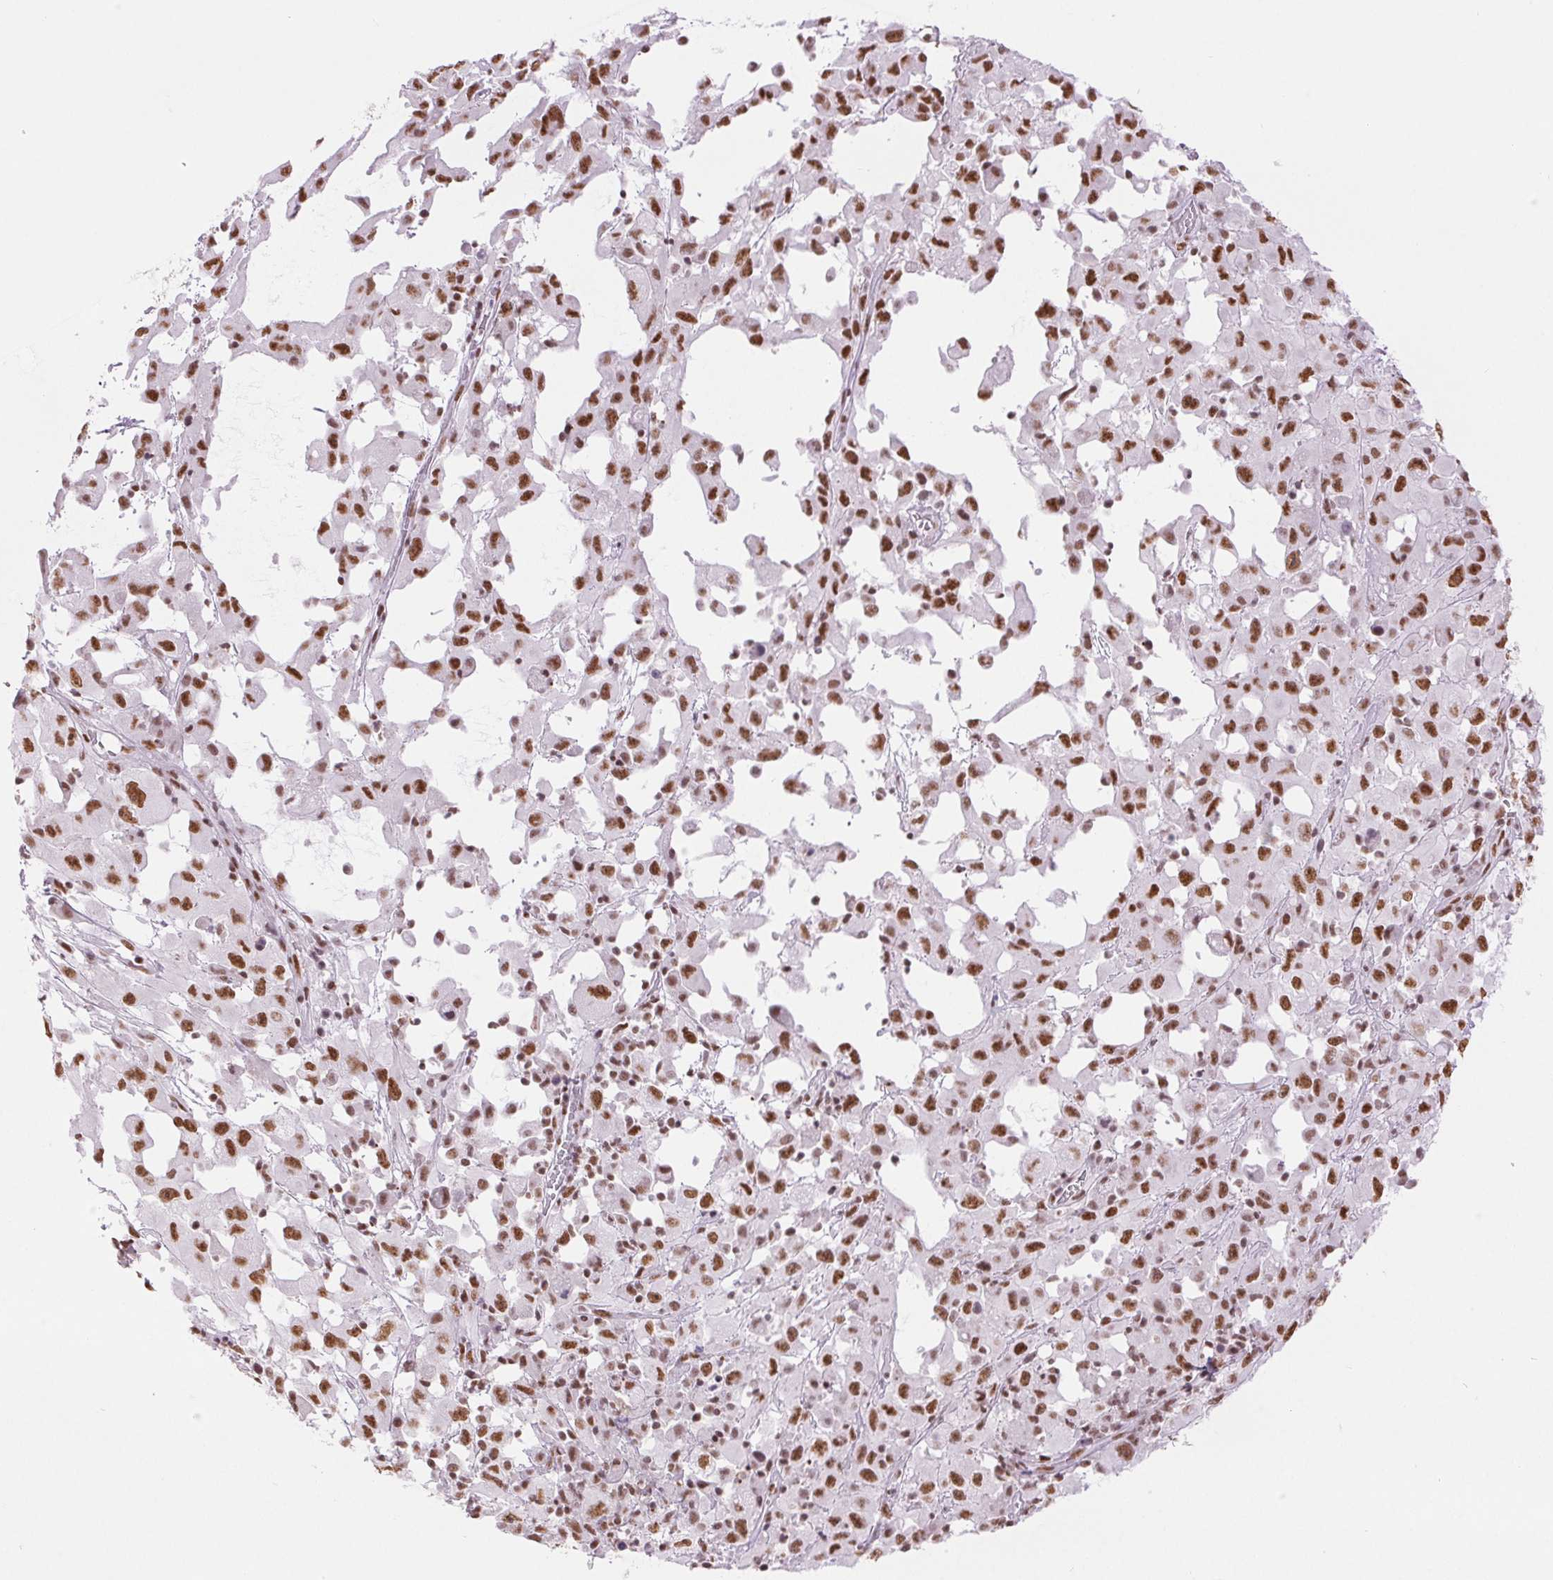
{"staining": {"intensity": "moderate", "quantity": ">75%", "location": "nuclear"}, "tissue": "melanoma", "cell_type": "Tumor cells", "image_type": "cancer", "snomed": [{"axis": "morphology", "description": "Malignant melanoma, Metastatic site"}, {"axis": "topography", "description": "Soft tissue"}], "caption": "This is a photomicrograph of IHC staining of melanoma, which shows moderate expression in the nuclear of tumor cells.", "gene": "ZFR2", "patient": {"sex": "male", "age": 50}}